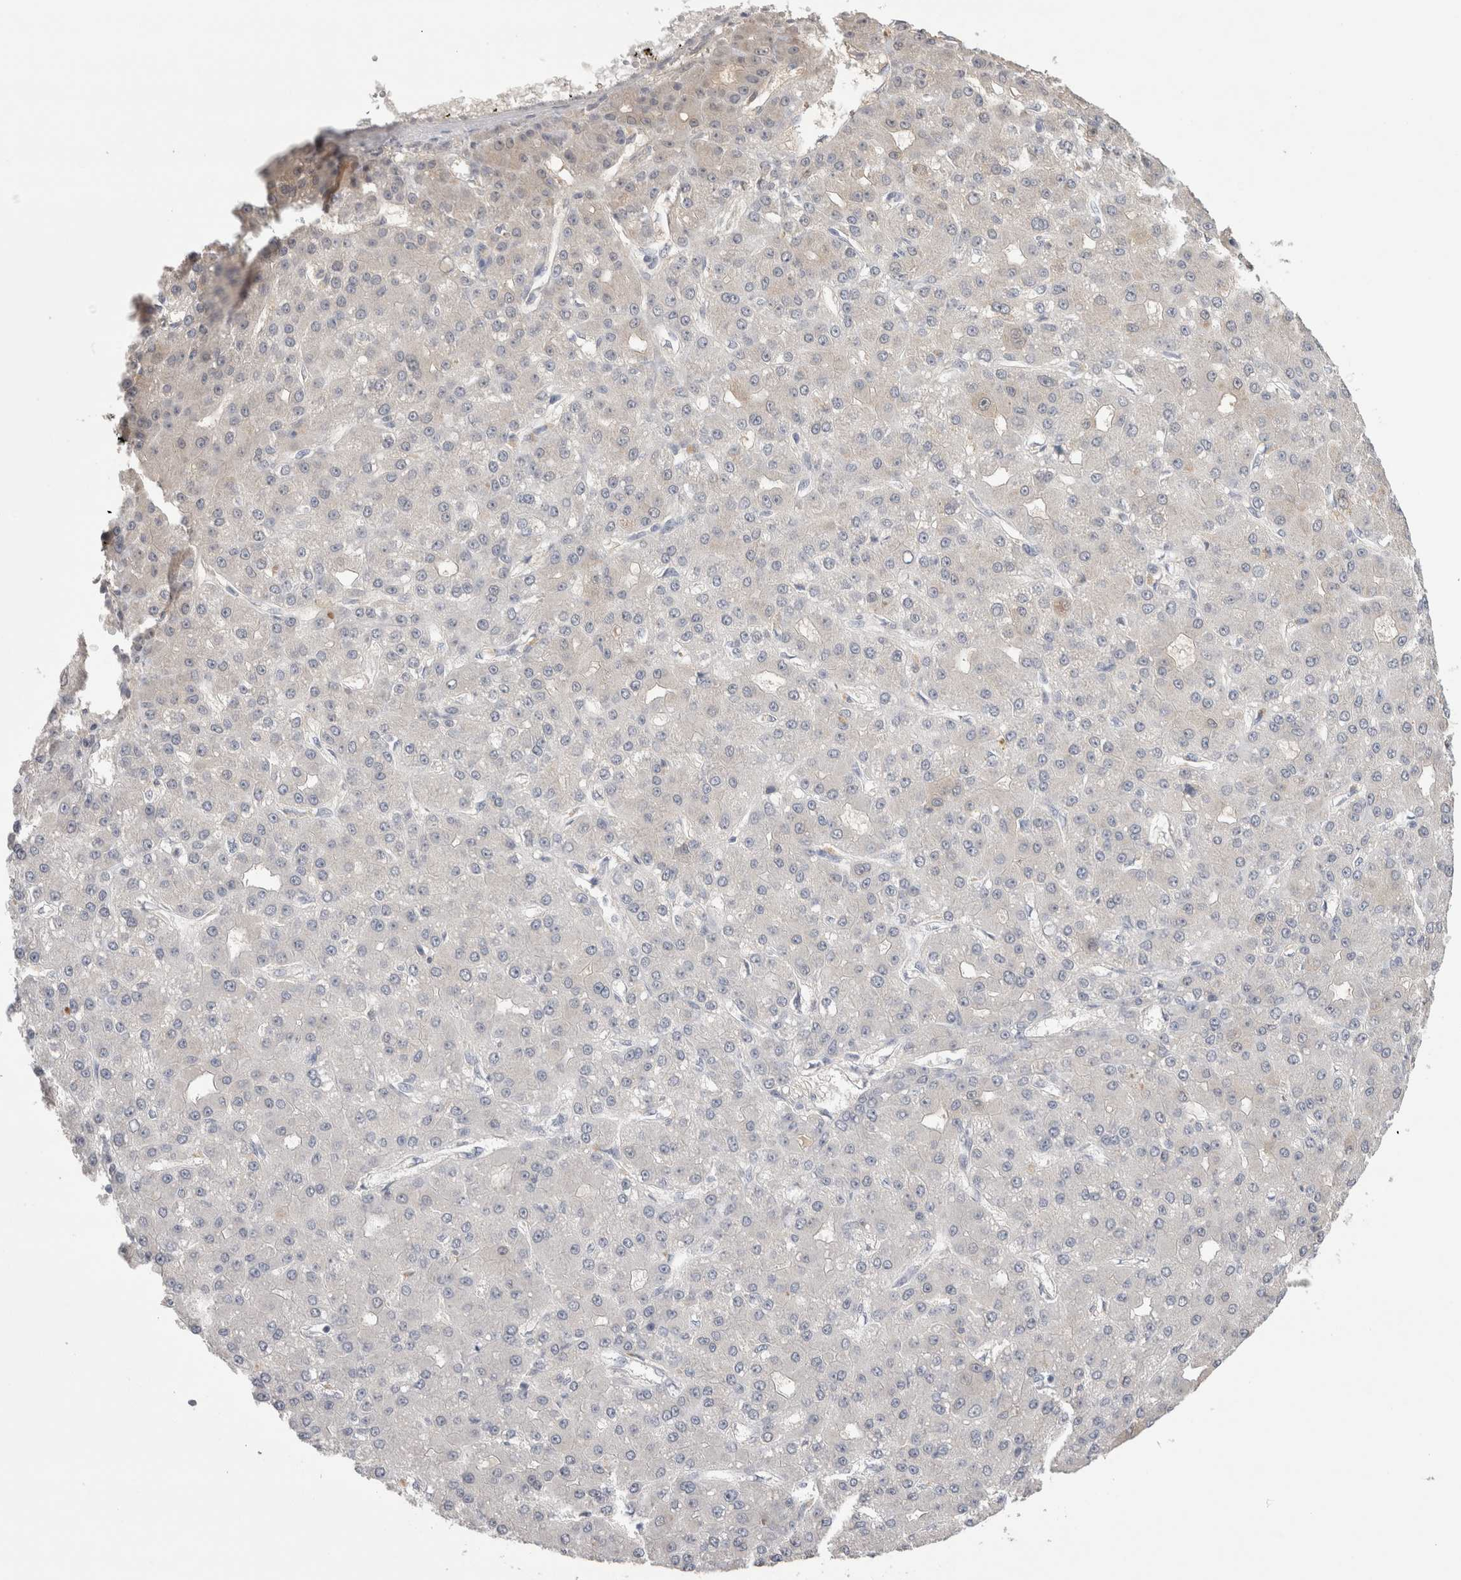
{"staining": {"intensity": "negative", "quantity": "none", "location": "none"}, "tissue": "liver cancer", "cell_type": "Tumor cells", "image_type": "cancer", "snomed": [{"axis": "morphology", "description": "Carcinoma, Hepatocellular, NOS"}, {"axis": "topography", "description": "Liver"}], "caption": "Immunohistochemical staining of human liver hepatocellular carcinoma shows no significant expression in tumor cells. (Immunohistochemistry (ihc), brightfield microscopy, high magnification).", "gene": "PPP3CC", "patient": {"sex": "male", "age": 67}}